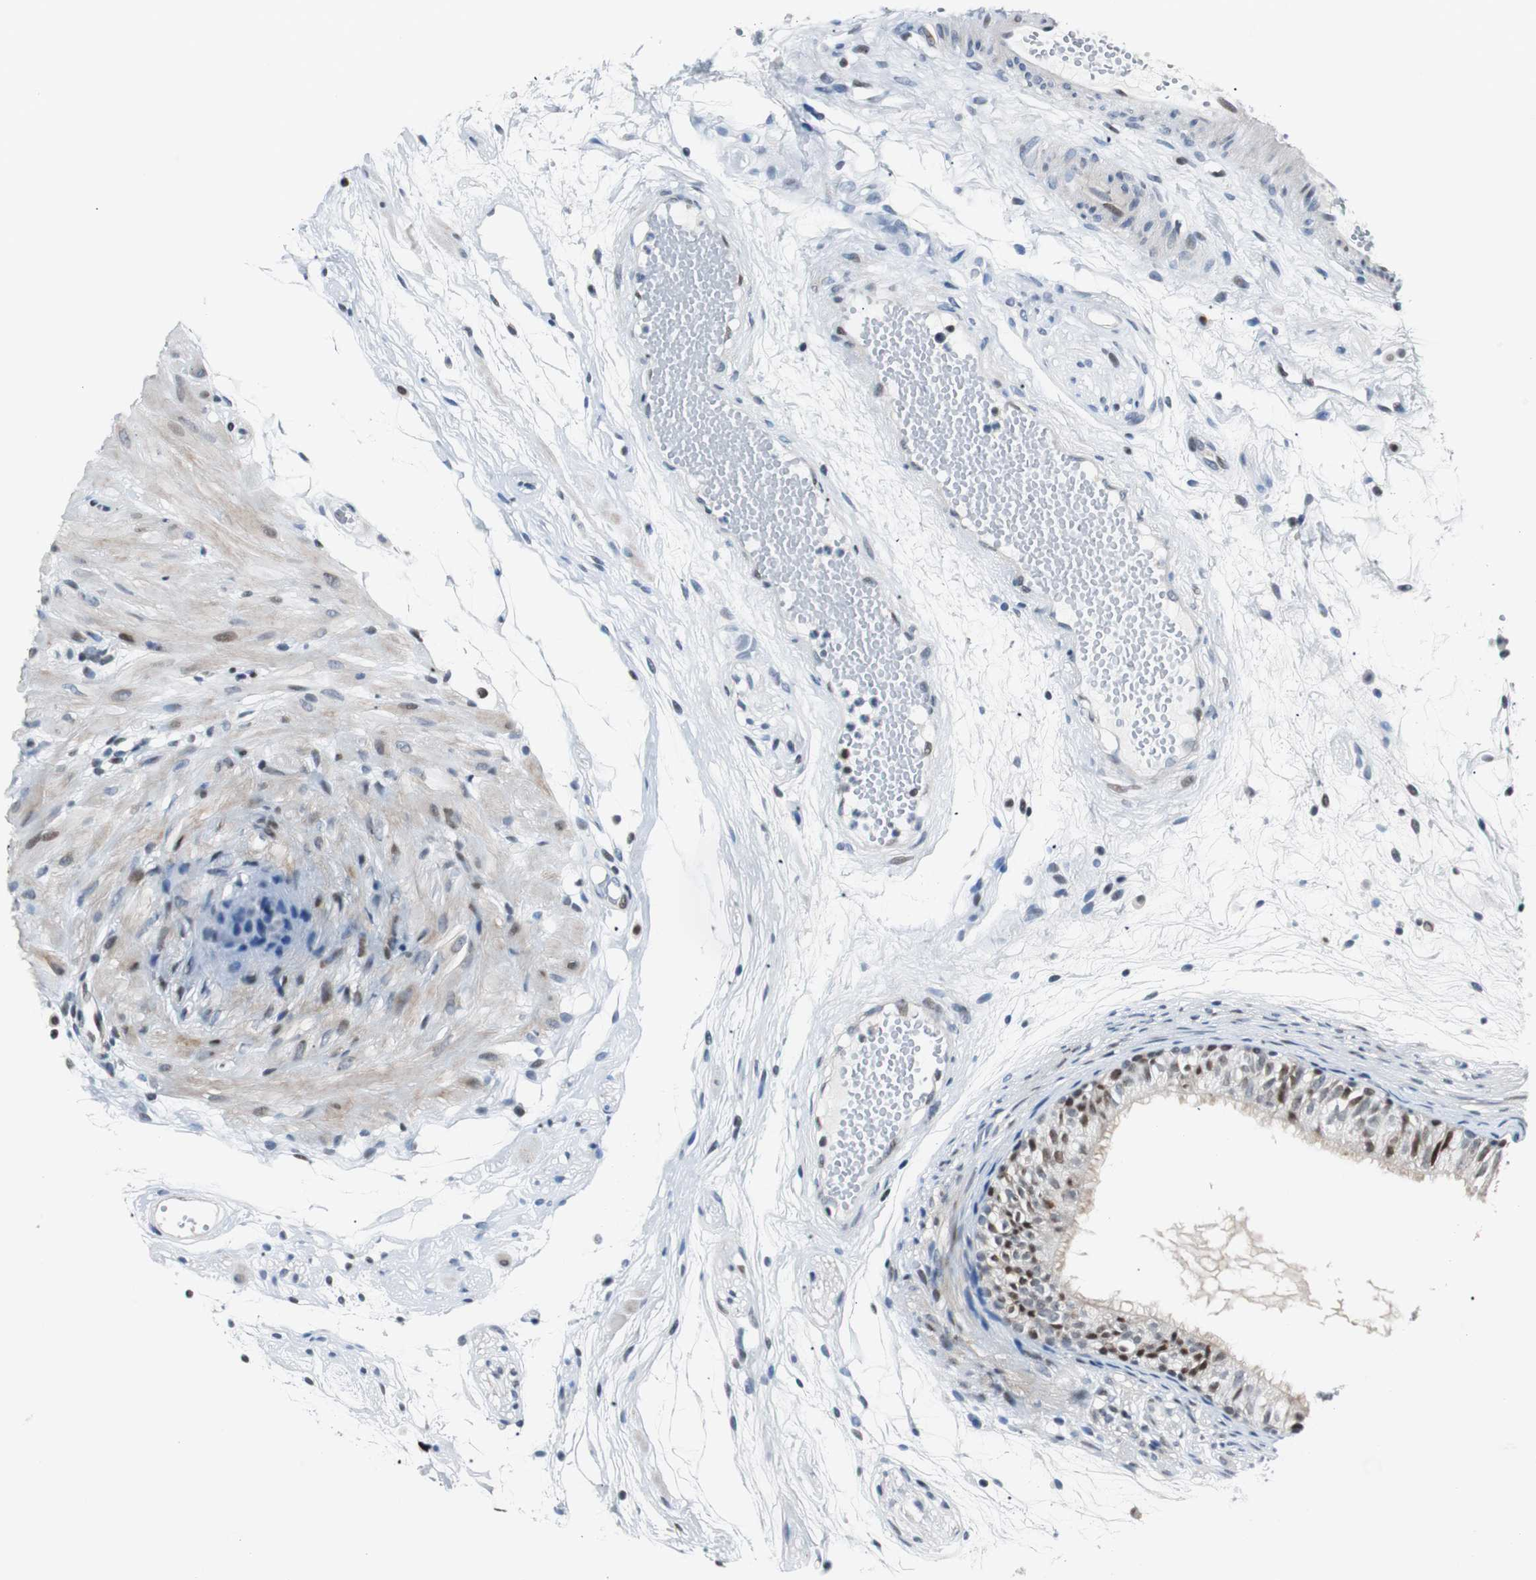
{"staining": {"intensity": "moderate", "quantity": "25%-75%", "location": "nuclear"}, "tissue": "epididymis", "cell_type": "Glandular cells", "image_type": "normal", "snomed": [{"axis": "morphology", "description": "Normal tissue, NOS"}, {"axis": "morphology", "description": "Atrophy, NOS"}, {"axis": "topography", "description": "Testis"}, {"axis": "topography", "description": "Epididymis"}], "caption": "Glandular cells reveal medium levels of moderate nuclear expression in about 25%-75% of cells in normal epididymis.", "gene": "RAD1", "patient": {"sex": "male", "age": 18}}